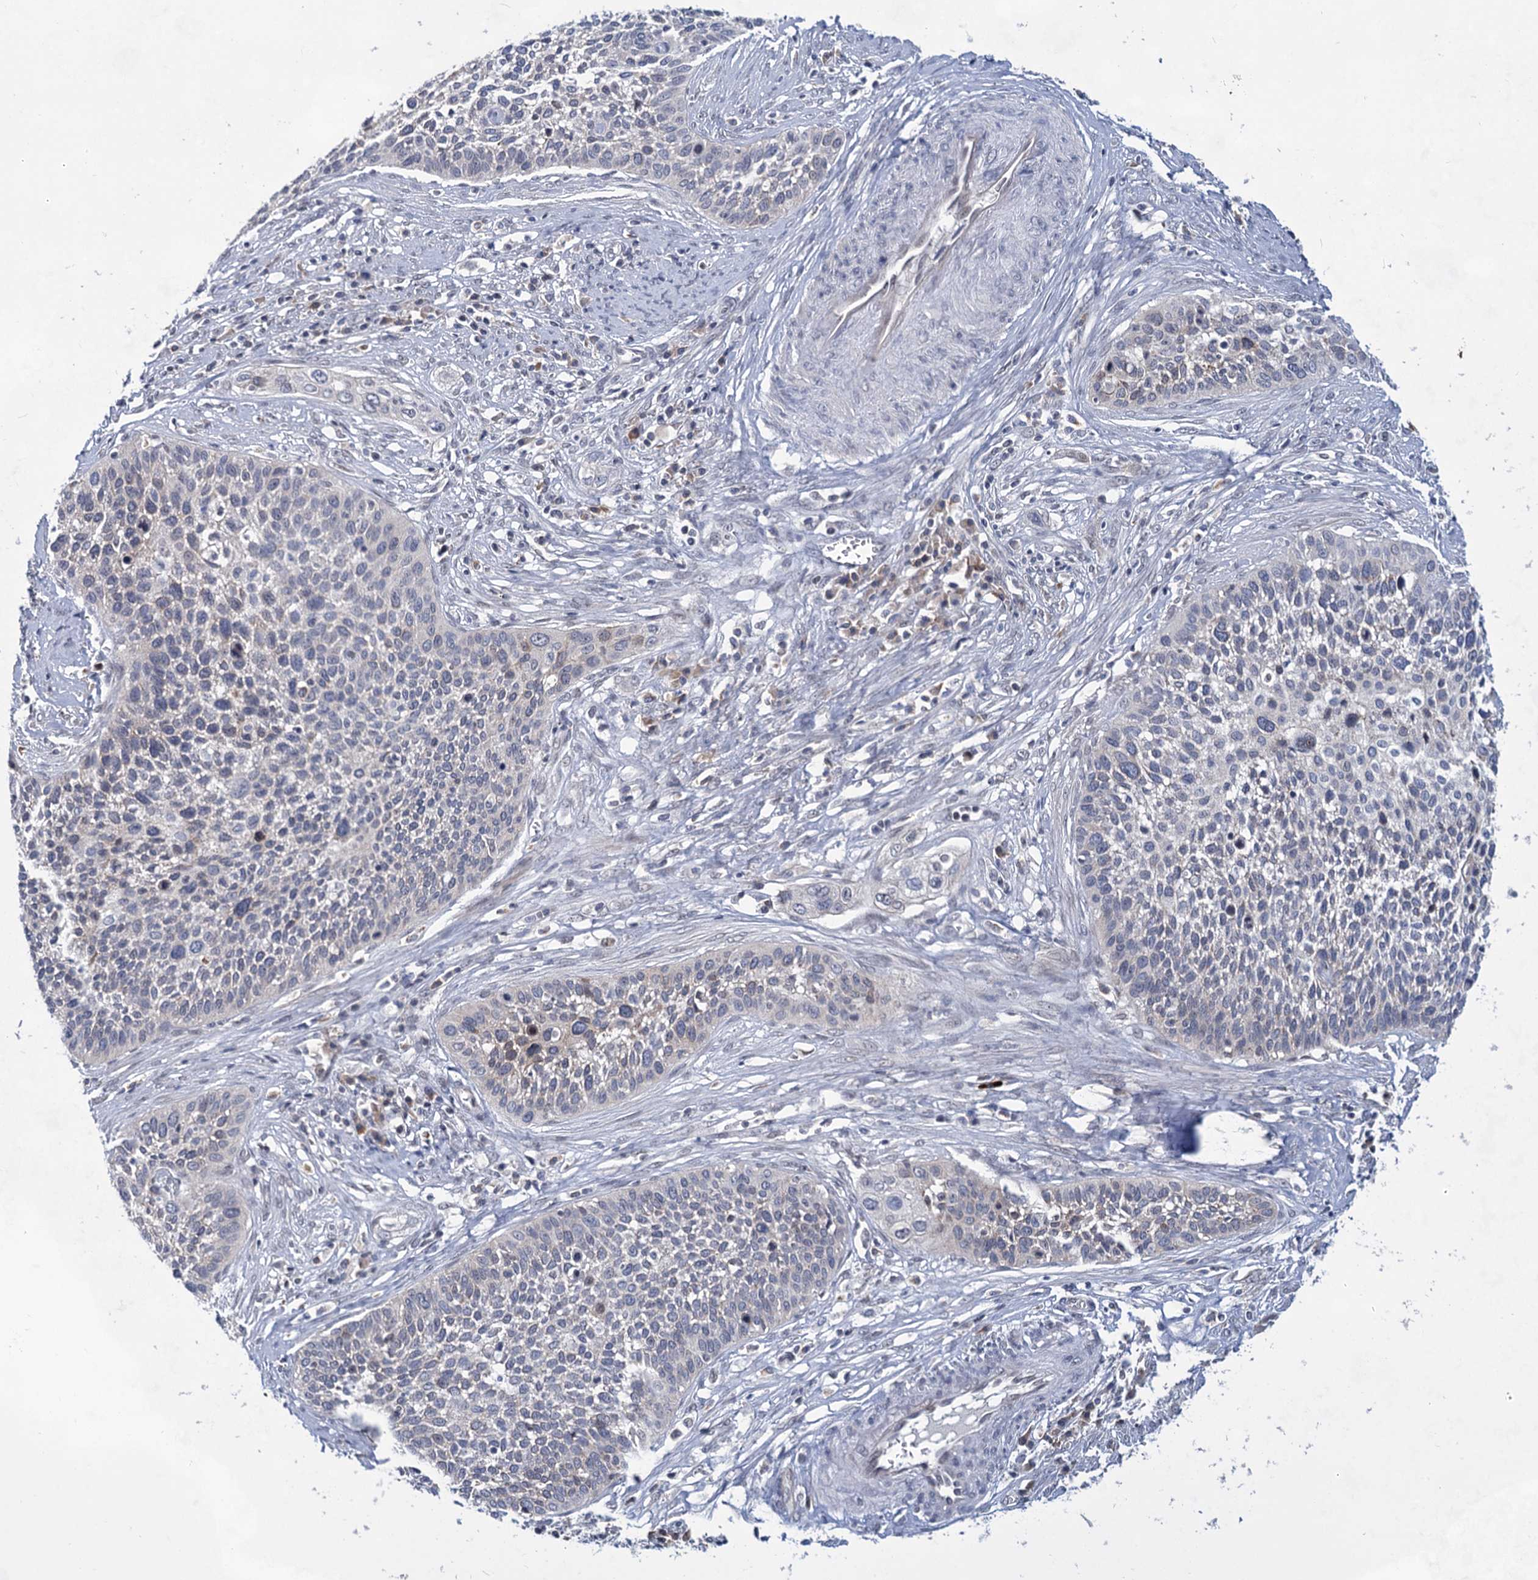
{"staining": {"intensity": "moderate", "quantity": "<25%", "location": "cytoplasmic/membranous"}, "tissue": "cervical cancer", "cell_type": "Tumor cells", "image_type": "cancer", "snomed": [{"axis": "morphology", "description": "Squamous cell carcinoma, NOS"}, {"axis": "topography", "description": "Cervix"}], "caption": "IHC photomicrograph of human cervical cancer (squamous cell carcinoma) stained for a protein (brown), which displays low levels of moderate cytoplasmic/membranous expression in approximately <25% of tumor cells.", "gene": "TTC17", "patient": {"sex": "female", "age": 34}}